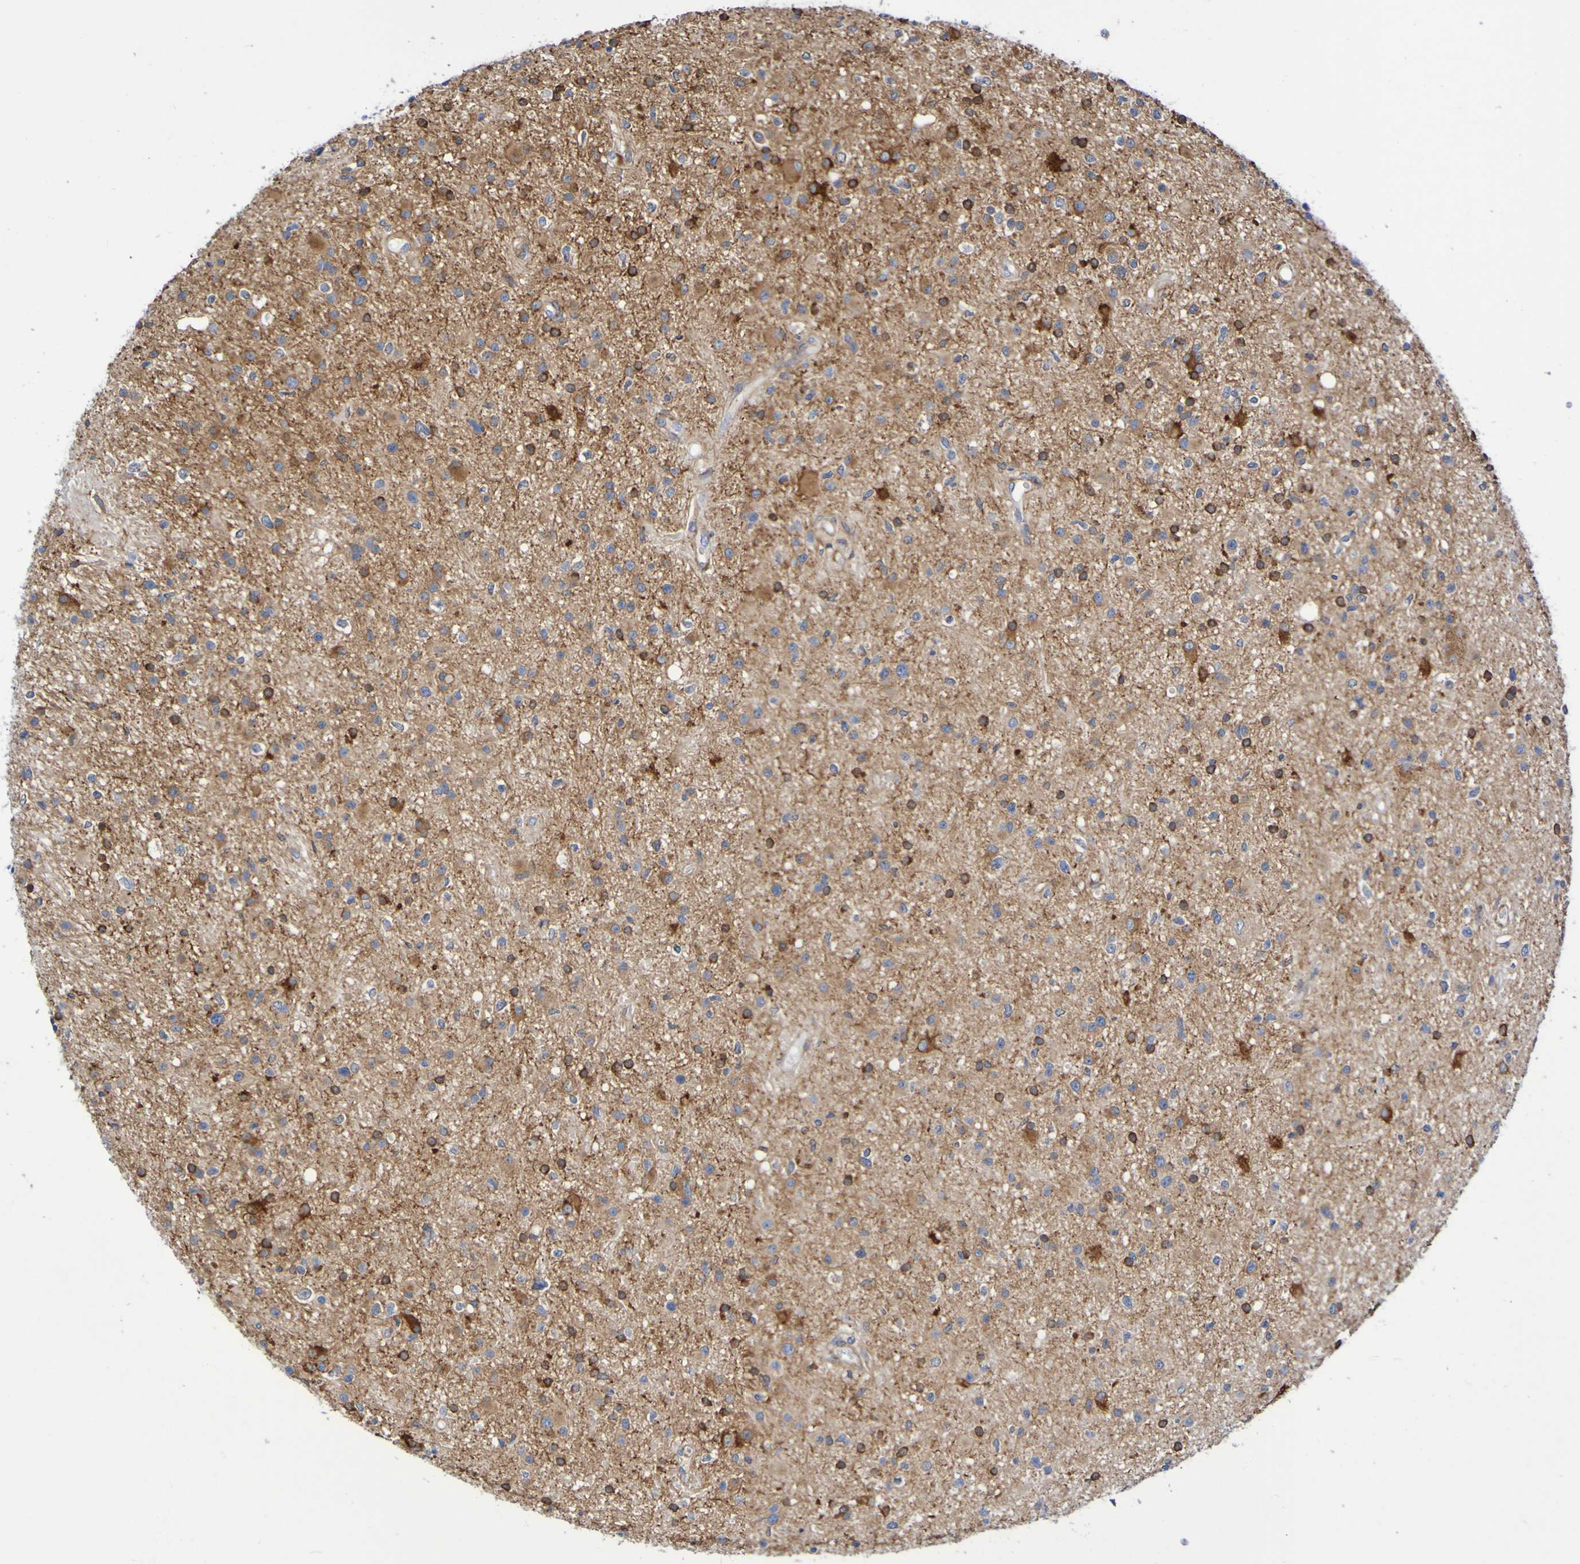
{"staining": {"intensity": "strong", "quantity": "25%-75%", "location": "cytoplasmic/membranous"}, "tissue": "glioma", "cell_type": "Tumor cells", "image_type": "cancer", "snomed": [{"axis": "morphology", "description": "Glioma, malignant, High grade"}, {"axis": "topography", "description": "Brain"}], "caption": "A micrograph showing strong cytoplasmic/membranous staining in approximately 25%-75% of tumor cells in glioma, as visualized by brown immunohistochemical staining.", "gene": "SCRG1", "patient": {"sex": "male", "age": 33}}